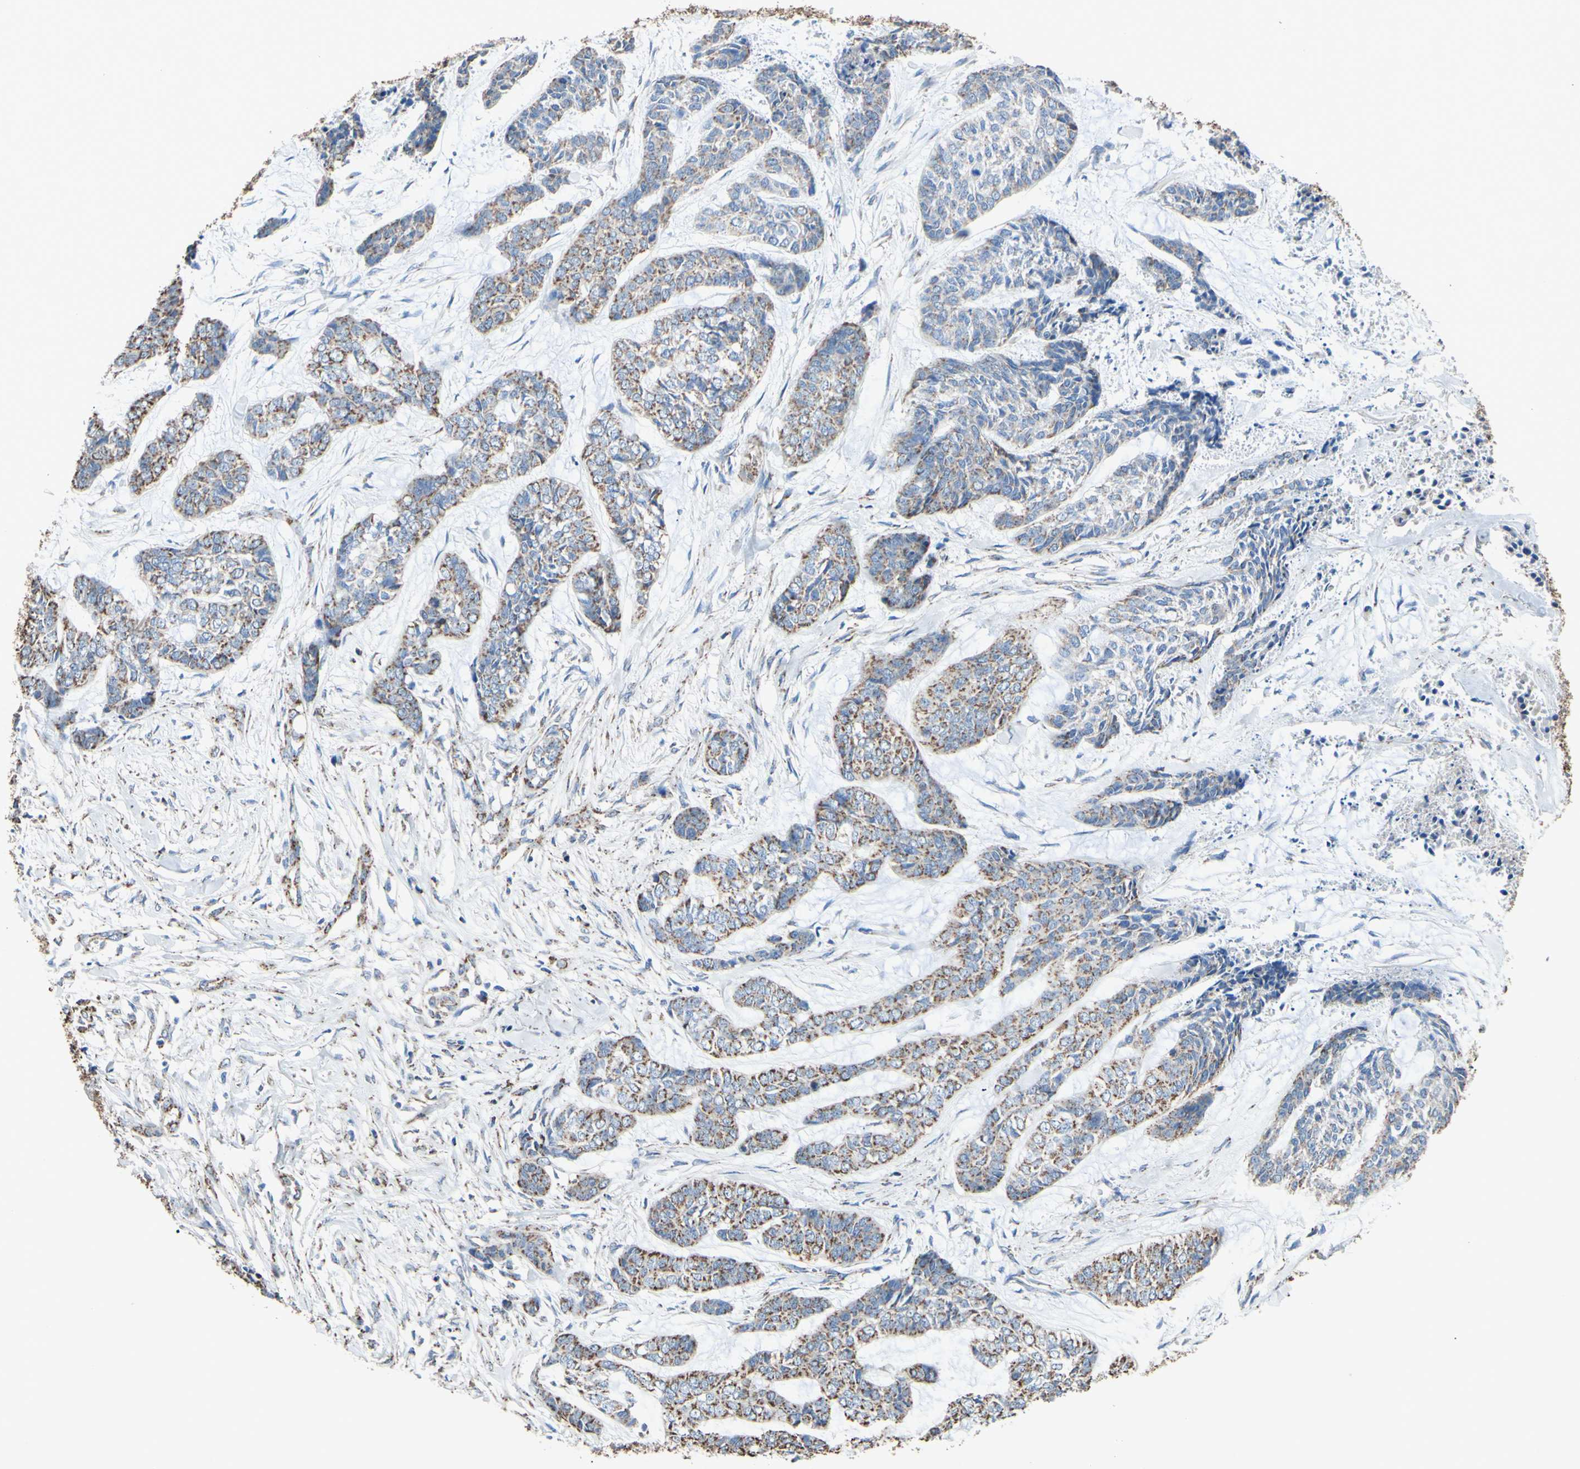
{"staining": {"intensity": "weak", "quantity": "25%-75%", "location": "cytoplasmic/membranous"}, "tissue": "skin cancer", "cell_type": "Tumor cells", "image_type": "cancer", "snomed": [{"axis": "morphology", "description": "Basal cell carcinoma"}, {"axis": "topography", "description": "Skin"}], "caption": "About 25%-75% of tumor cells in skin cancer exhibit weak cytoplasmic/membranous protein staining as visualized by brown immunohistochemical staining.", "gene": "CMKLR2", "patient": {"sex": "female", "age": 64}}